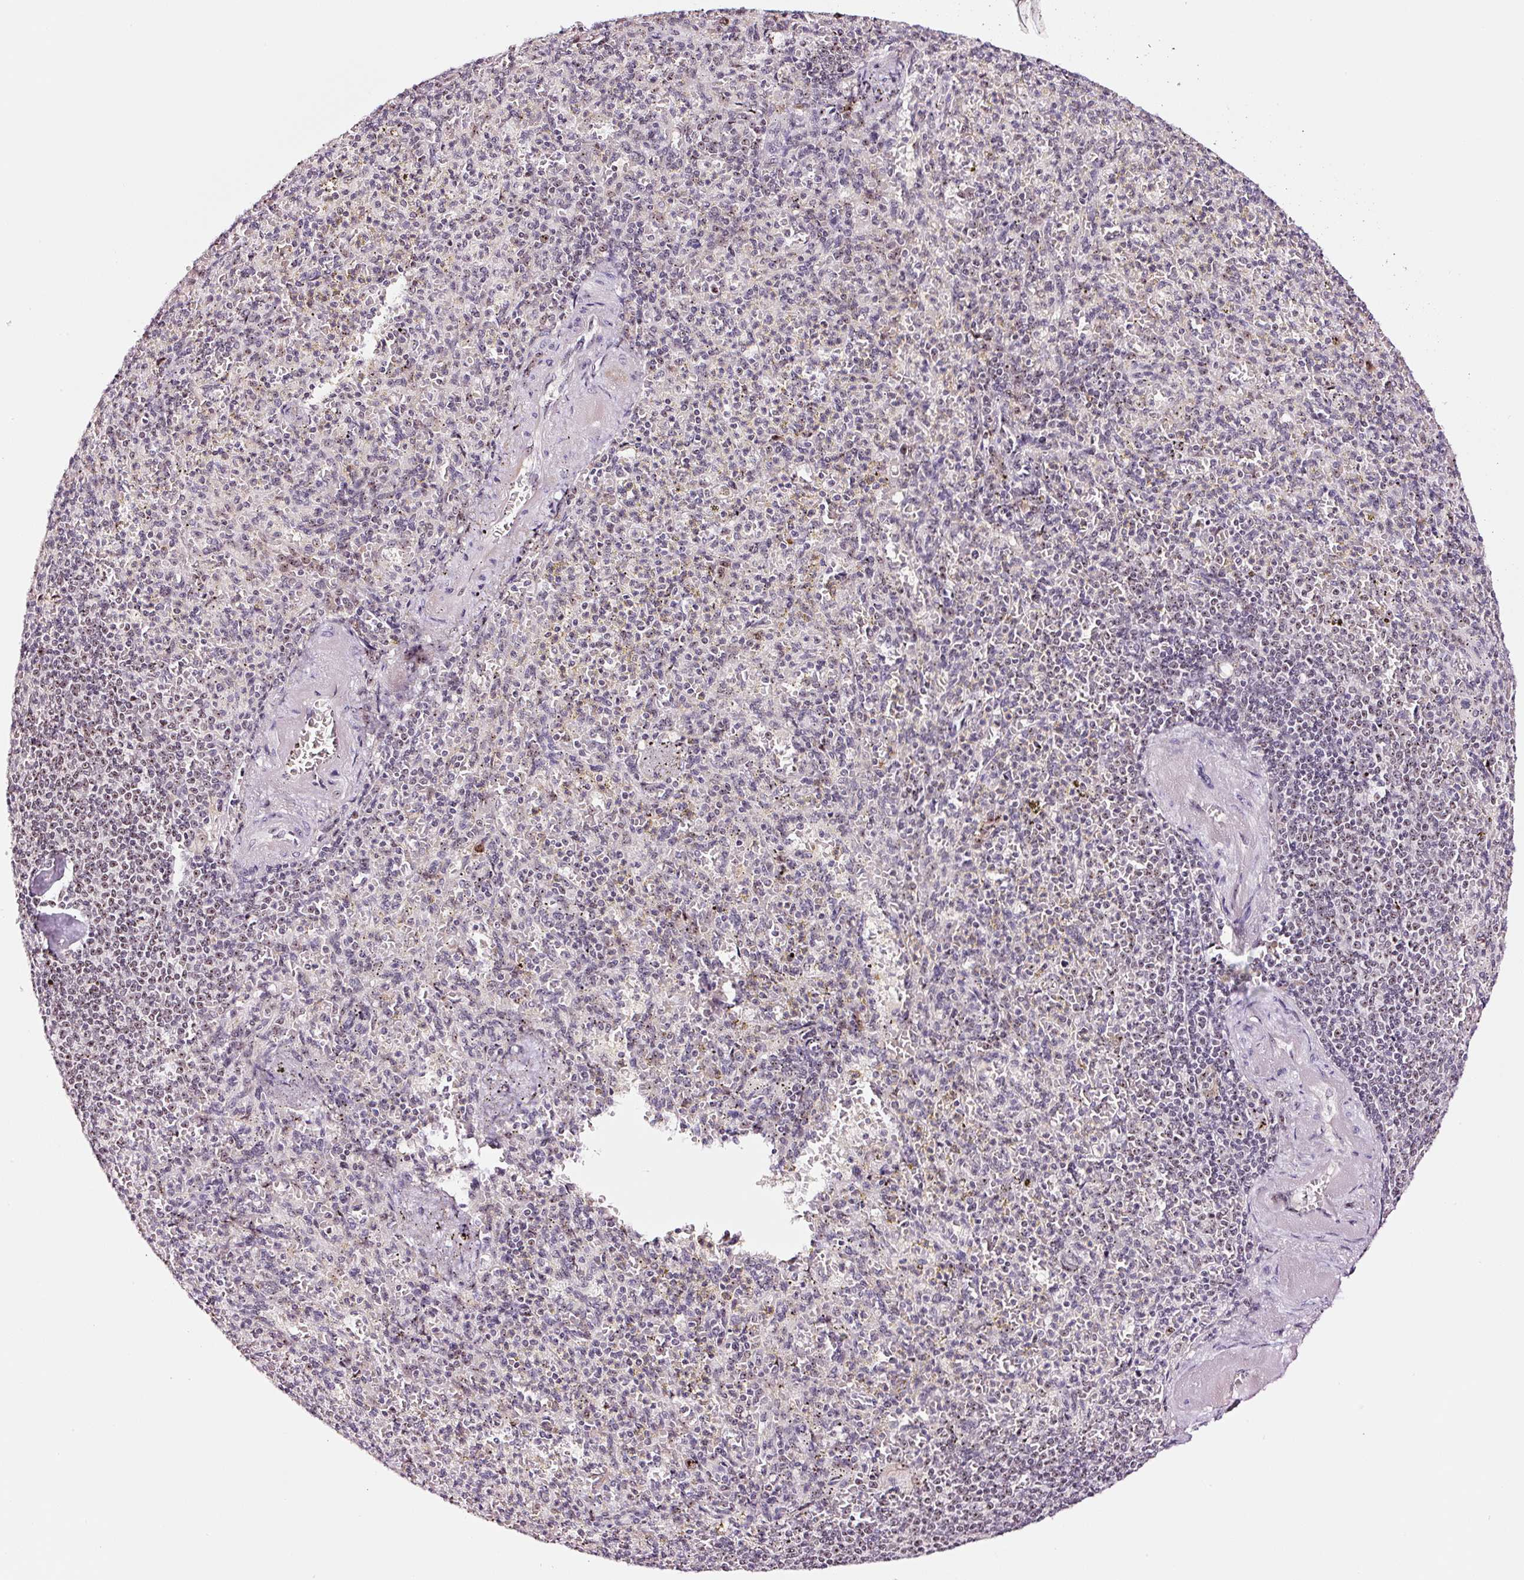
{"staining": {"intensity": "moderate", "quantity": "<25%", "location": "nuclear"}, "tissue": "spleen", "cell_type": "Cells in red pulp", "image_type": "normal", "snomed": [{"axis": "morphology", "description": "Normal tissue, NOS"}, {"axis": "topography", "description": "Spleen"}], "caption": "The micrograph exhibits a brown stain indicating the presence of a protein in the nuclear of cells in red pulp in spleen.", "gene": "GNL3", "patient": {"sex": "female", "age": 74}}